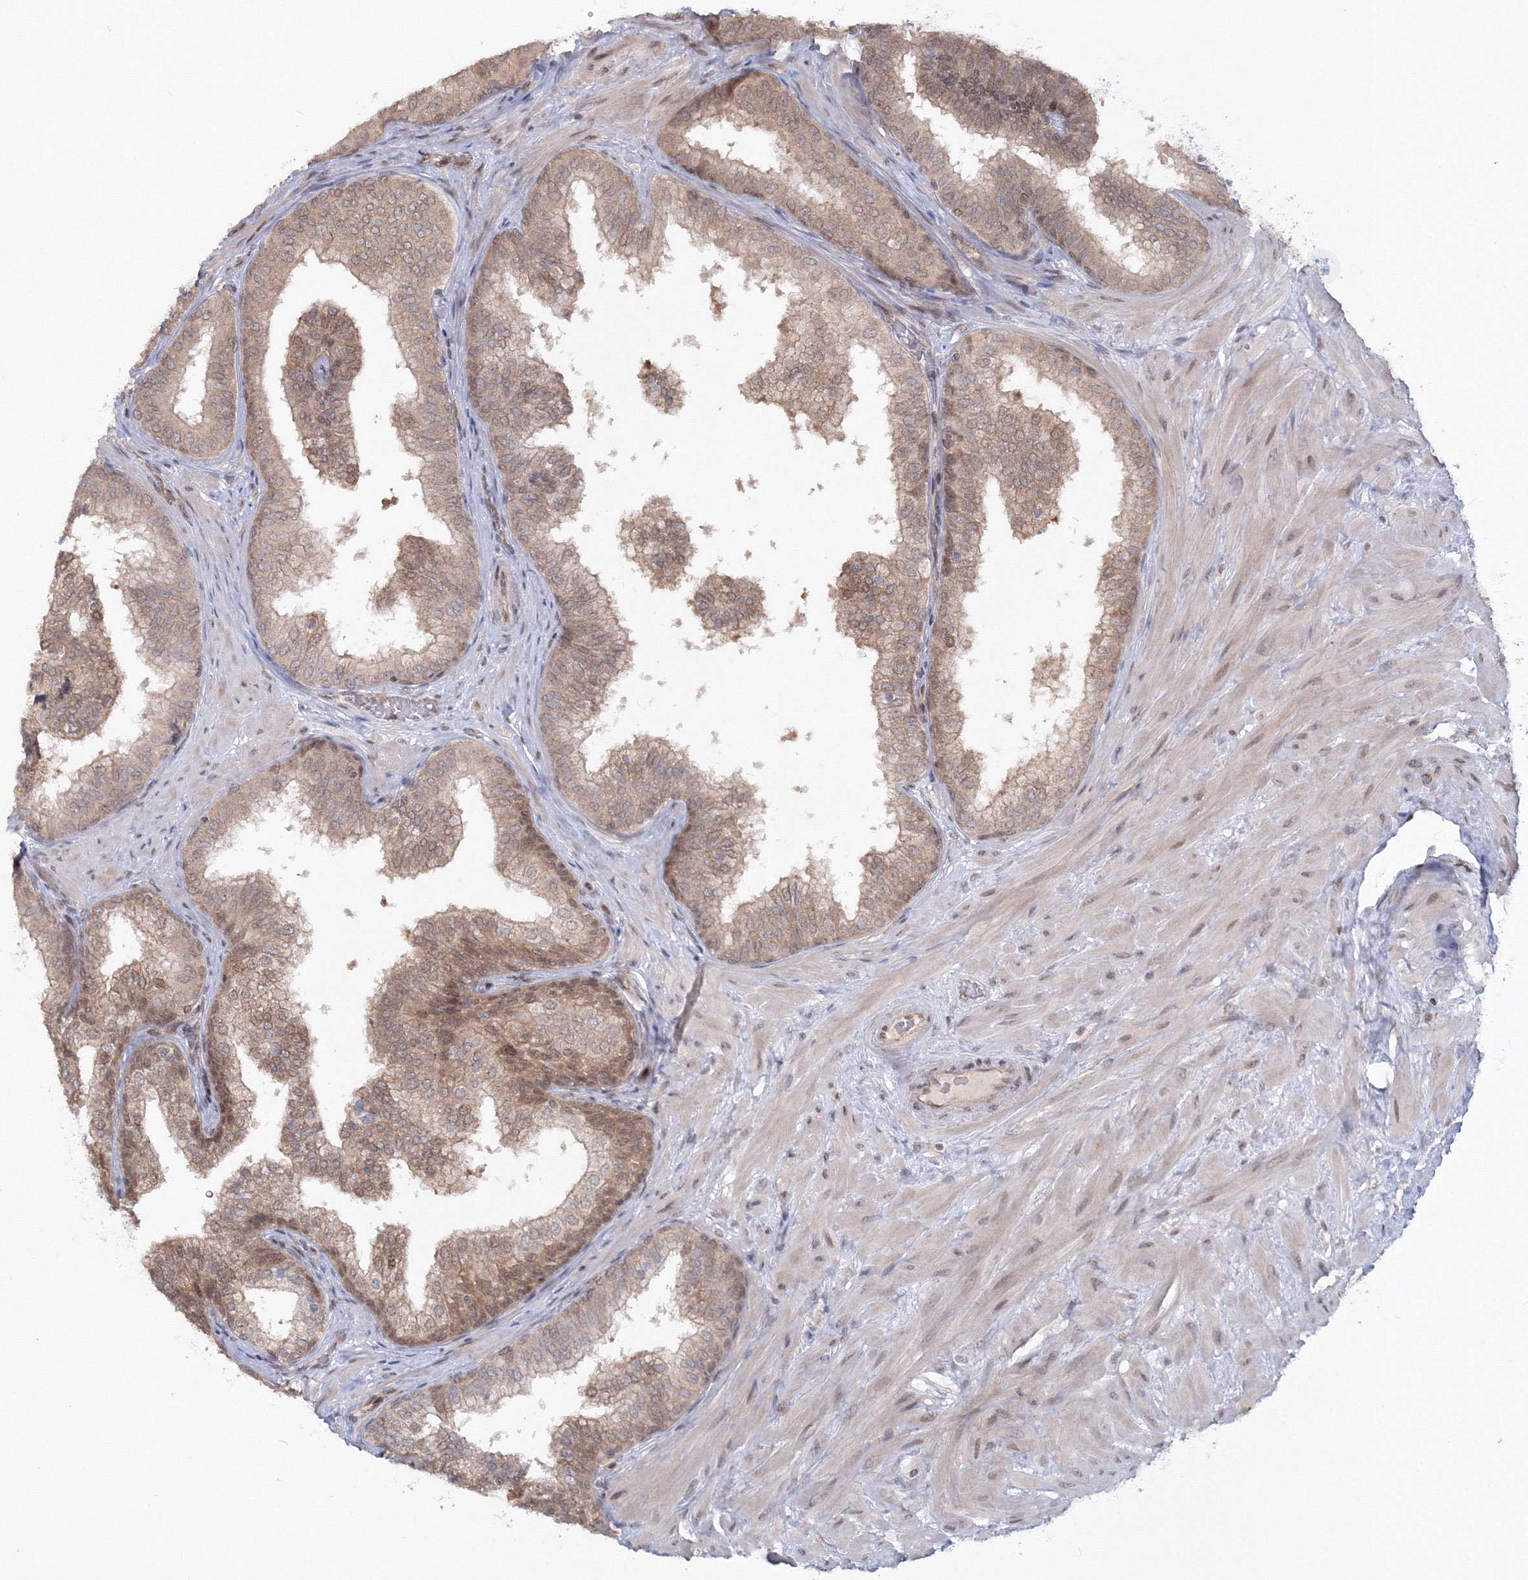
{"staining": {"intensity": "moderate", "quantity": ">75%", "location": "cytoplasmic/membranous,nuclear"}, "tissue": "prostate", "cell_type": "Glandular cells", "image_type": "normal", "snomed": [{"axis": "morphology", "description": "Normal tissue, NOS"}, {"axis": "topography", "description": "Prostate"}], "caption": "This image exhibits unremarkable prostate stained with immunohistochemistry to label a protein in brown. The cytoplasmic/membranous,nuclear of glandular cells show moderate positivity for the protein. Nuclei are counter-stained blue.", "gene": "ZFAND6", "patient": {"sex": "male", "age": 60}}